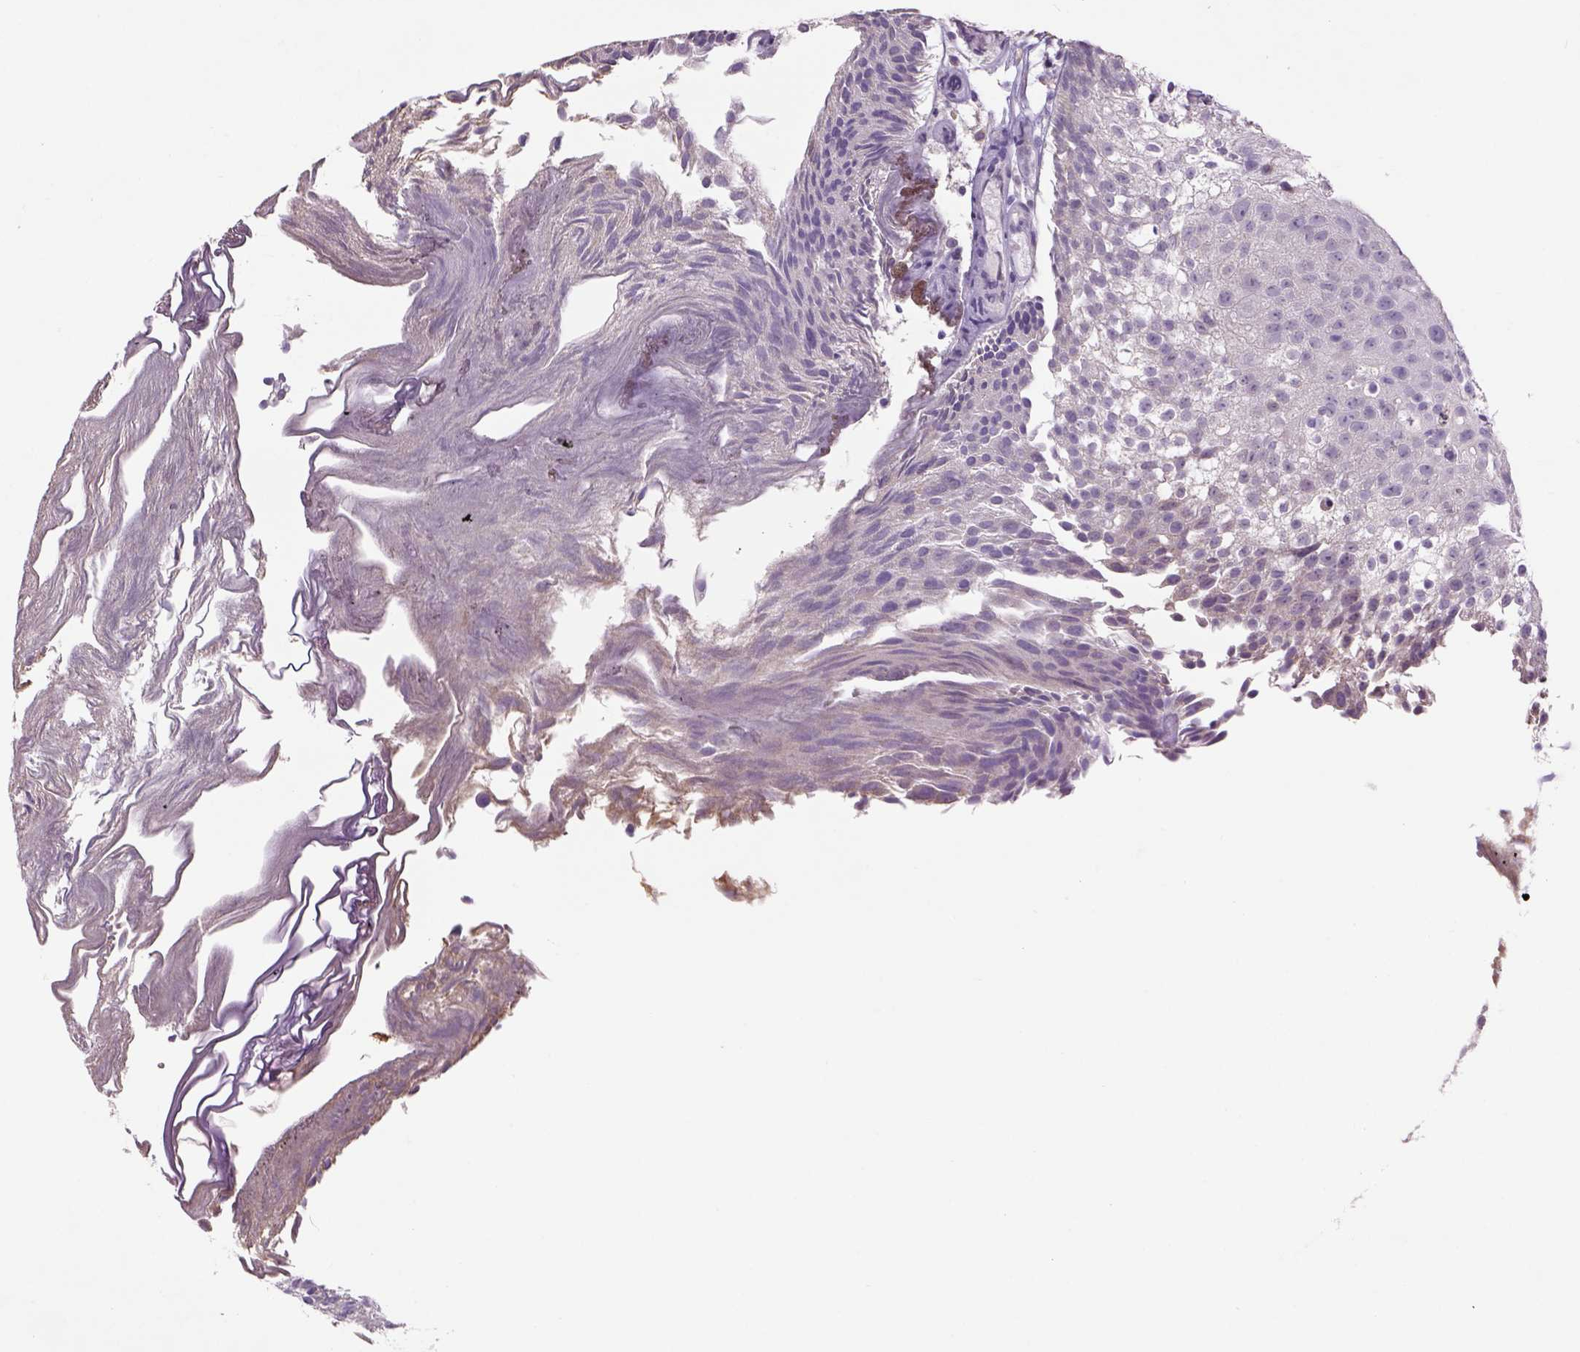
{"staining": {"intensity": "negative", "quantity": "none", "location": "none"}, "tissue": "urothelial cancer", "cell_type": "Tumor cells", "image_type": "cancer", "snomed": [{"axis": "morphology", "description": "Urothelial carcinoma, Low grade"}, {"axis": "topography", "description": "Urinary bladder"}], "caption": "This image is of low-grade urothelial carcinoma stained with immunohistochemistry to label a protein in brown with the nuclei are counter-stained blue. There is no positivity in tumor cells.", "gene": "NAALAD2", "patient": {"sex": "male", "age": 70}}